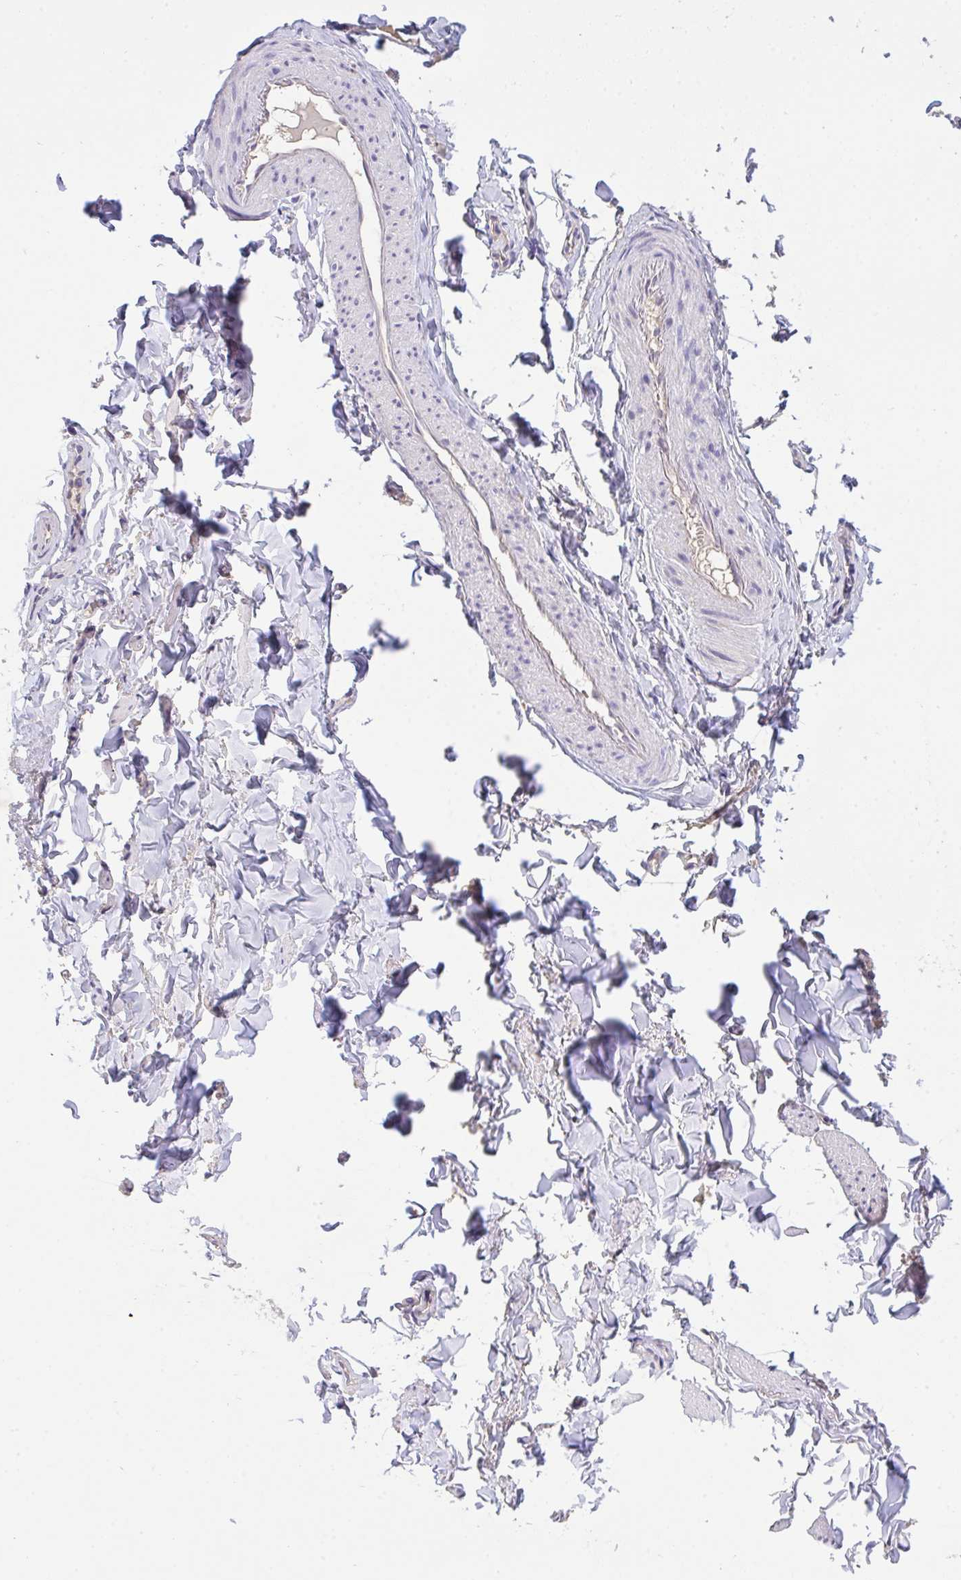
{"staining": {"intensity": "negative", "quantity": "none", "location": "none"}, "tissue": "adipose tissue", "cell_type": "Adipocytes", "image_type": "normal", "snomed": [{"axis": "morphology", "description": "Normal tissue, NOS"}, {"axis": "topography", "description": "Vulva"}, {"axis": "topography", "description": "Peripheral nerve tissue"}], "caption": "This is a photomicrograph of immunohistochemistry (IHC) staining of normal adipose tissue, which shows no expression in adipocytes.", "gene": "C19orf54", "patient": {"sex": "female", "age": 66}}